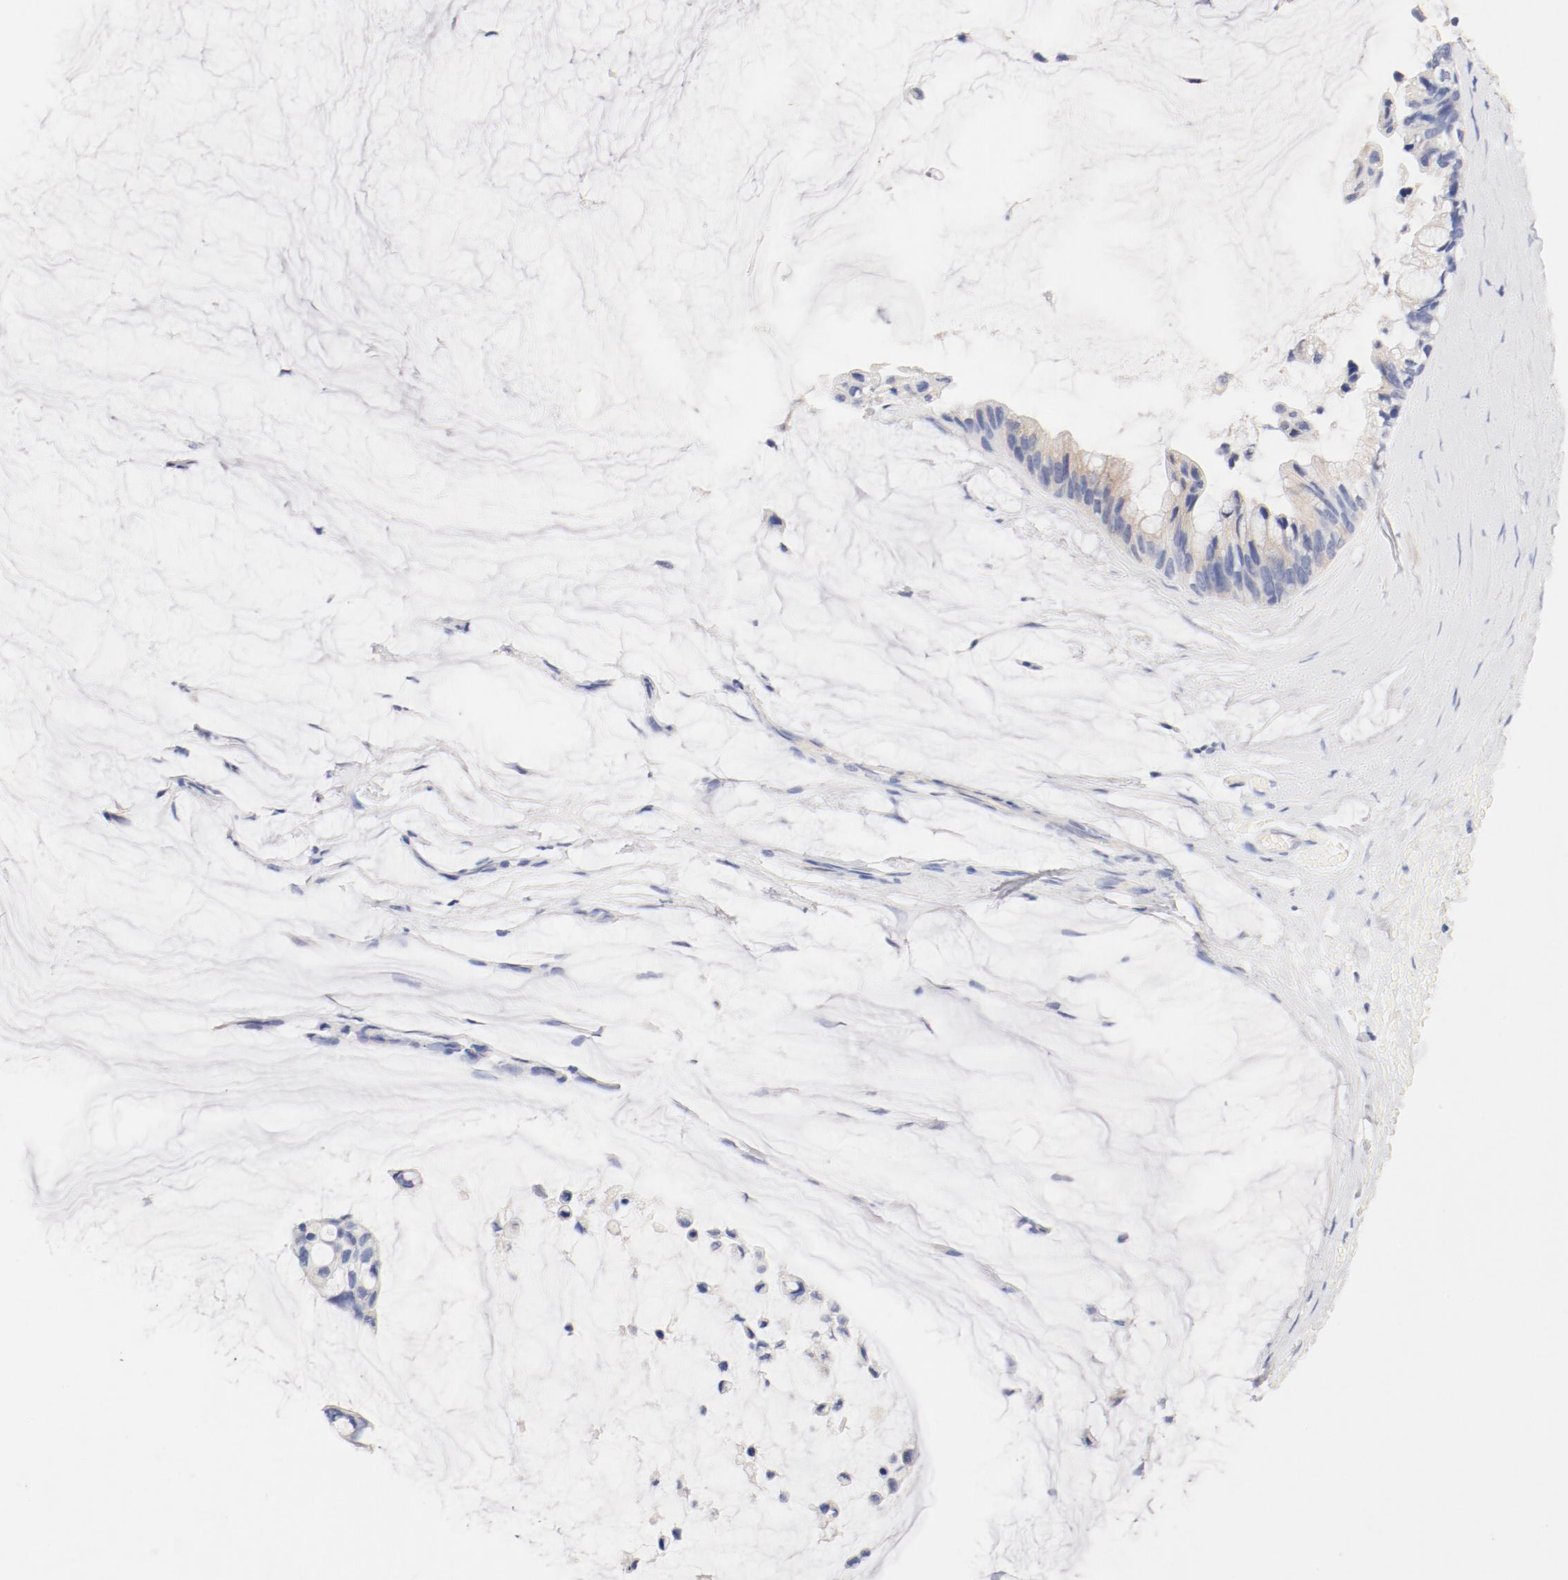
{"staining": {"intensity": "weak", "quantity": "<25%", "location": "cytoplasmic/membranous"}, "tissue": "ovarian cancer", "cell_type": "Tumor cells", "image_type": "cancer", "snomed": [{"axis": "morphology", "description": "Cystadenocarcinoma, mucinous, NOS"}, {"axis": "topography", "description": "Ovary"}], "caption": "DAB (3,3'-diaminobenzidine) immunohistochemical staining of ovarian mucinous cystadenocarcinoma demonstrates no significant expression in tumor cells.", "gene": "HOMER1", "patient": {"sex": "female", "age": 39}}